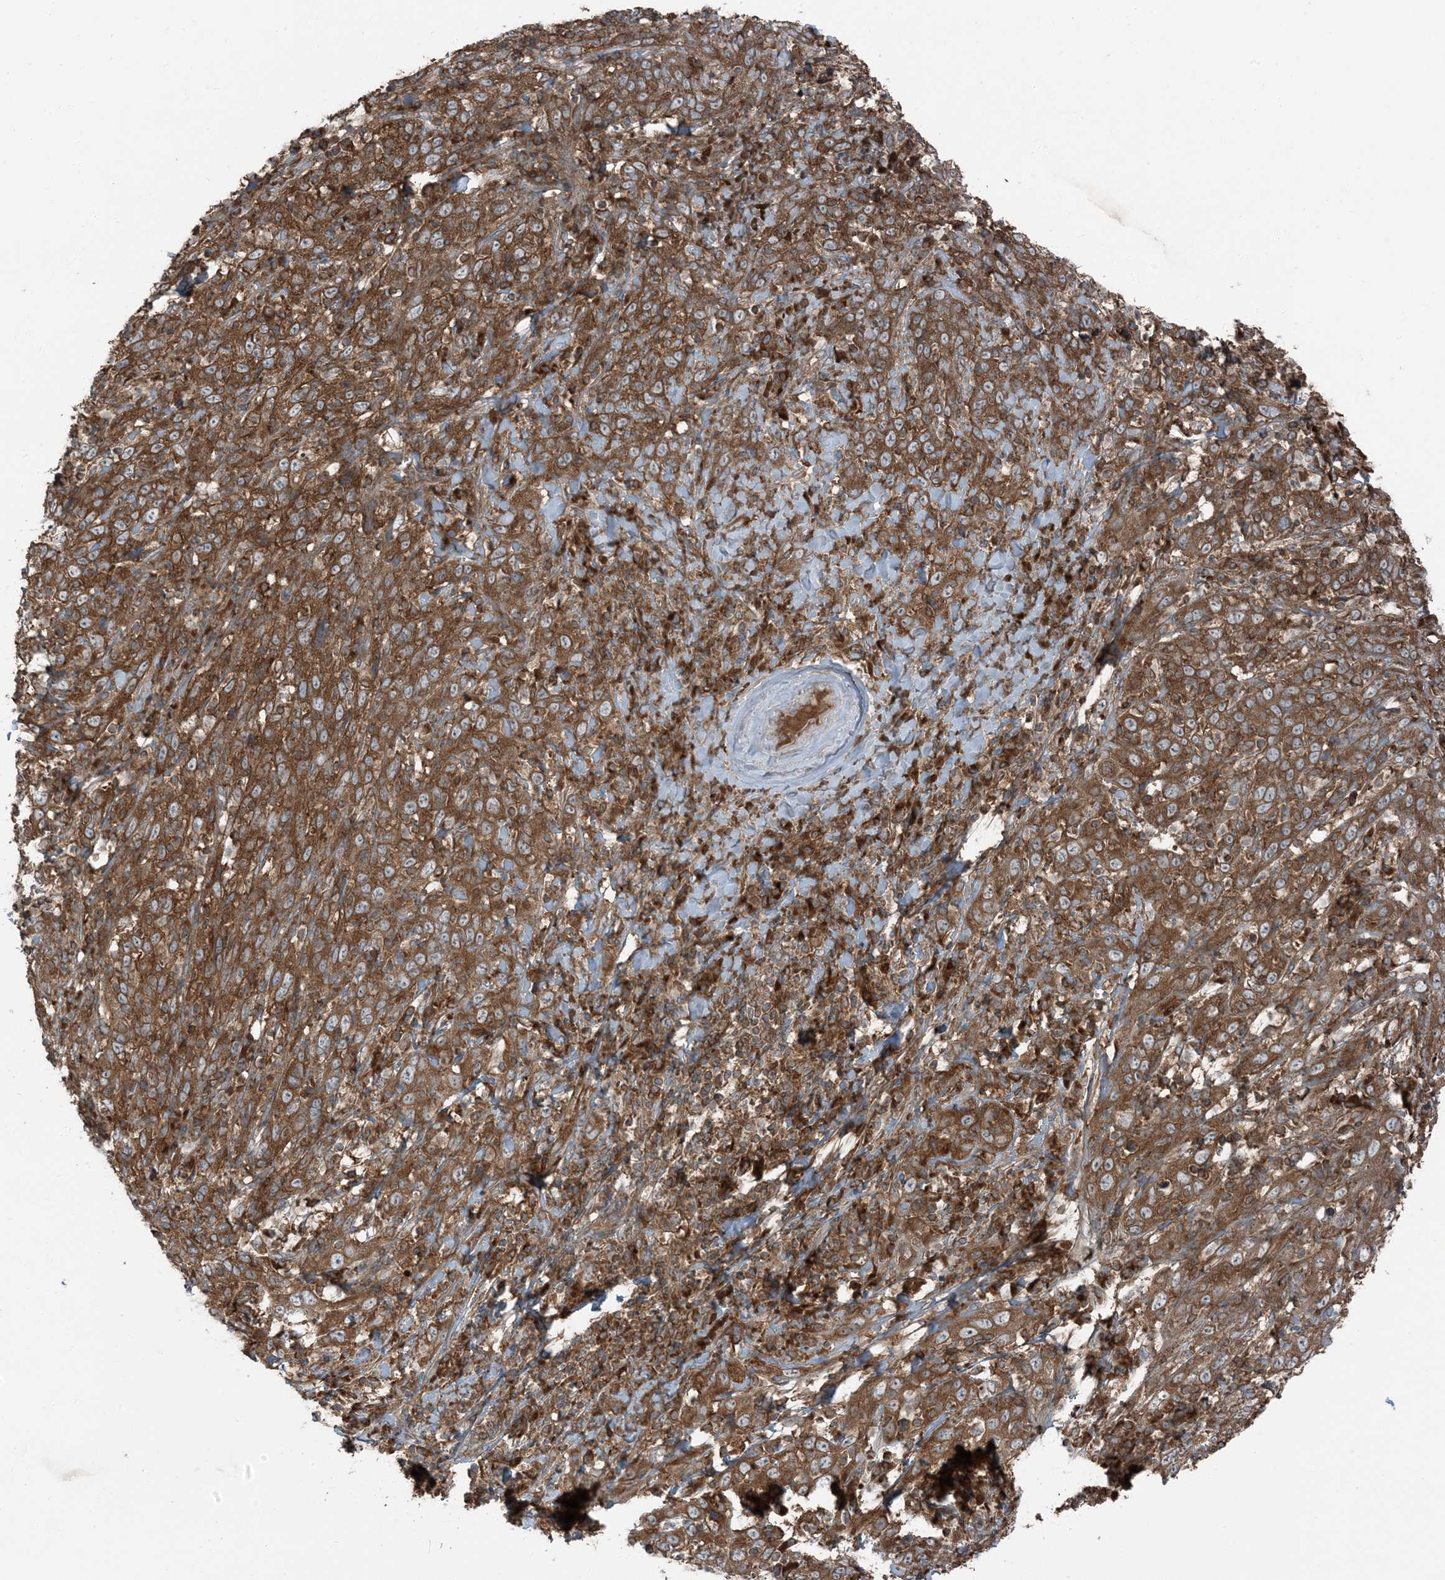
{"staining": {"intensity": "moderate", "quantity": ">75%", "location": "cytoplasmic/membranous"}, "tissue": "cervical cancer", "cell_type": "Tumor cells", "image_type": "cancer", "snomed": [{"axis": "morphology", "description": "Squamous cell carcinoma, NOS"}, {"axis": "topography", "description": "Cervix"}], "caption": "Cervical cancer (squamous cell carcinoma) tissue demonstrates moderate cytoplasmic/membranous expression in about >75% of tumor cells, visualized by immunohistochemistry.", "gene": "RAB3GAP1", "patient": {"sex": "female", "age": 46}}